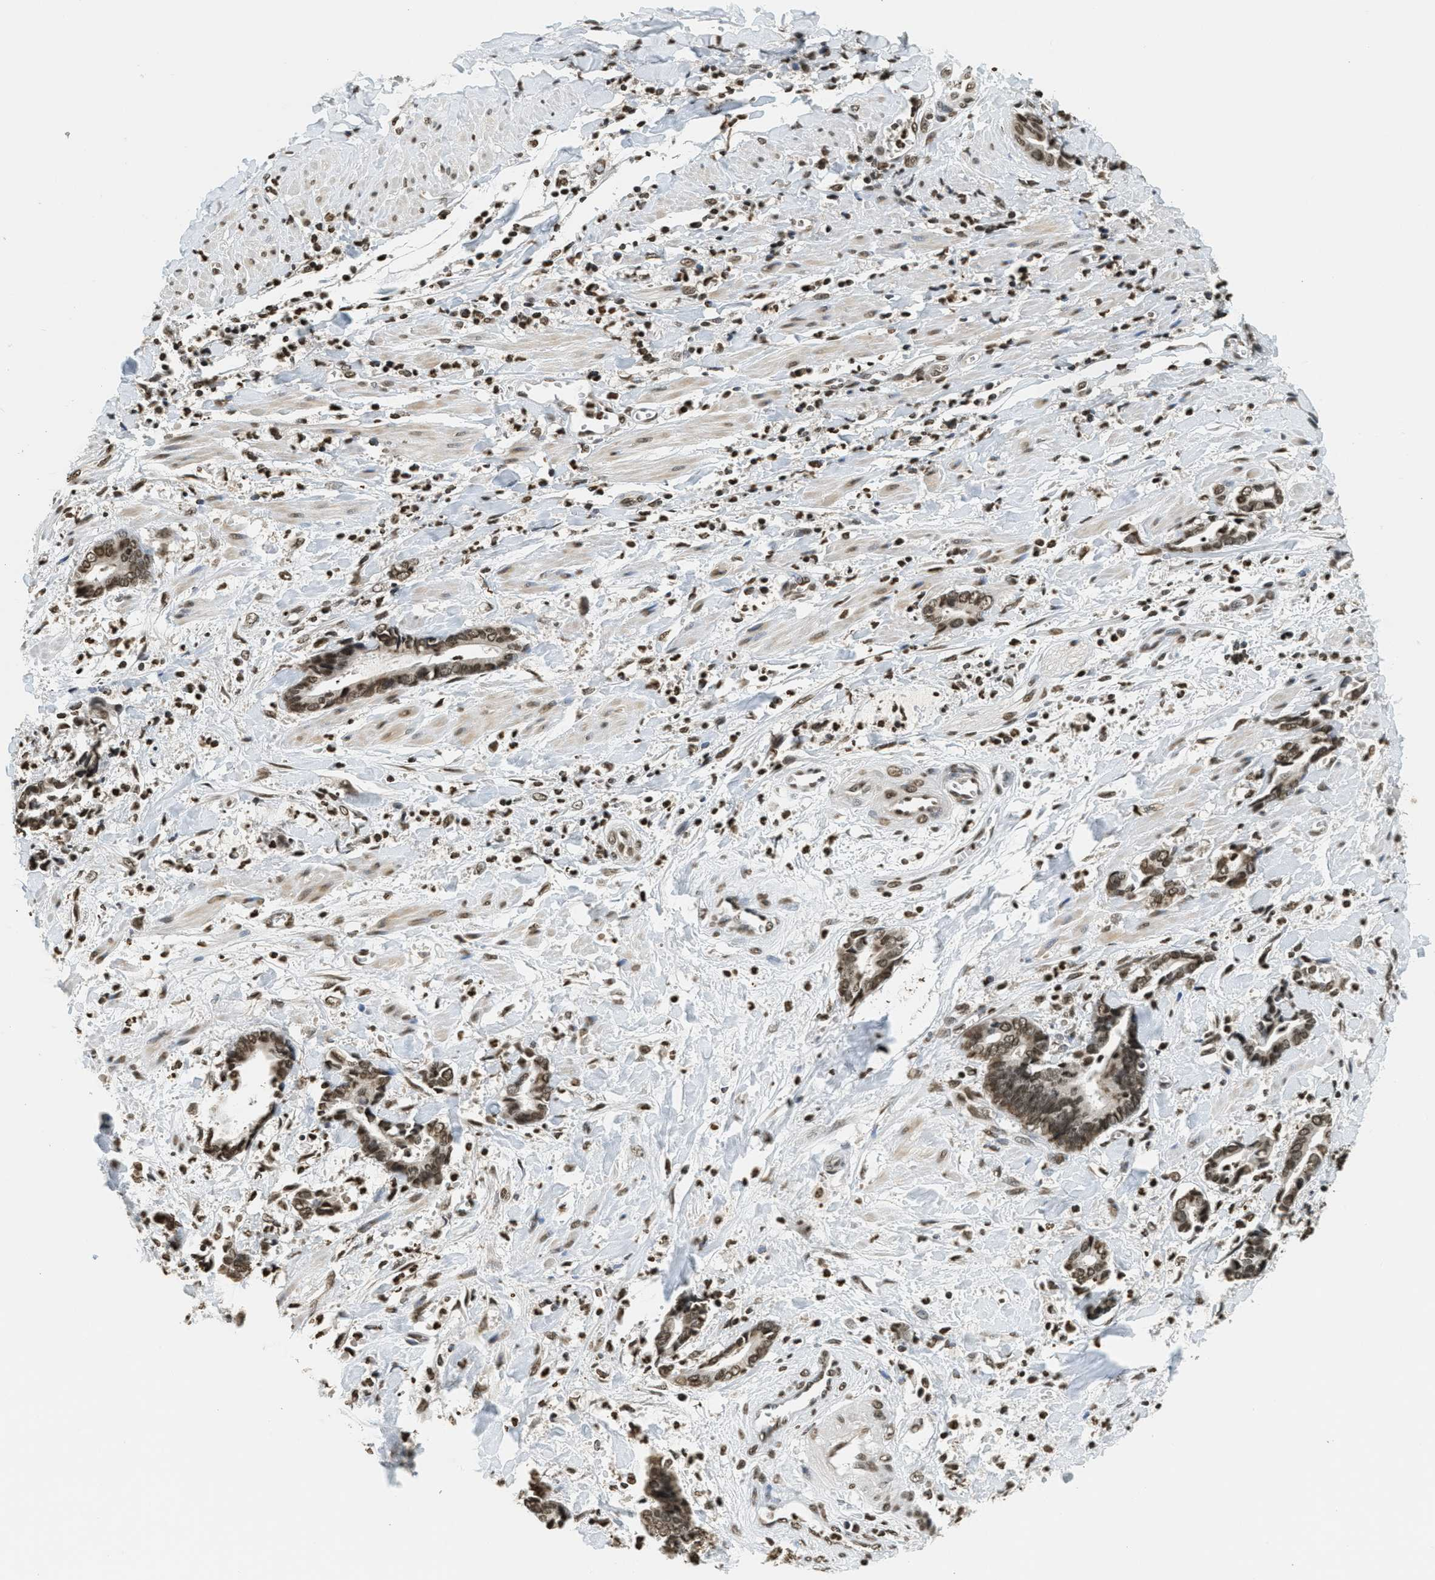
{"staining": {"intensity": "moderate", "quantity": ">75%", "location": "nuclear"}, "tissue": "cervical cancer", "cell_type": "Tumor cells", "image_type": "cancer", "snomed": [{"axis": "morphology", "description": "Adenocarcinoma, NOS"}, {"axis": "topography", "description": "Cervix"}], "caption": "Tumor cells demonstrate medium levels of moderate nuclear staining in approximately >75% of cells in human cervical adenocarcinoma.", "gene": "LDB2", "patient": {"sex": "female", "age": 44}}